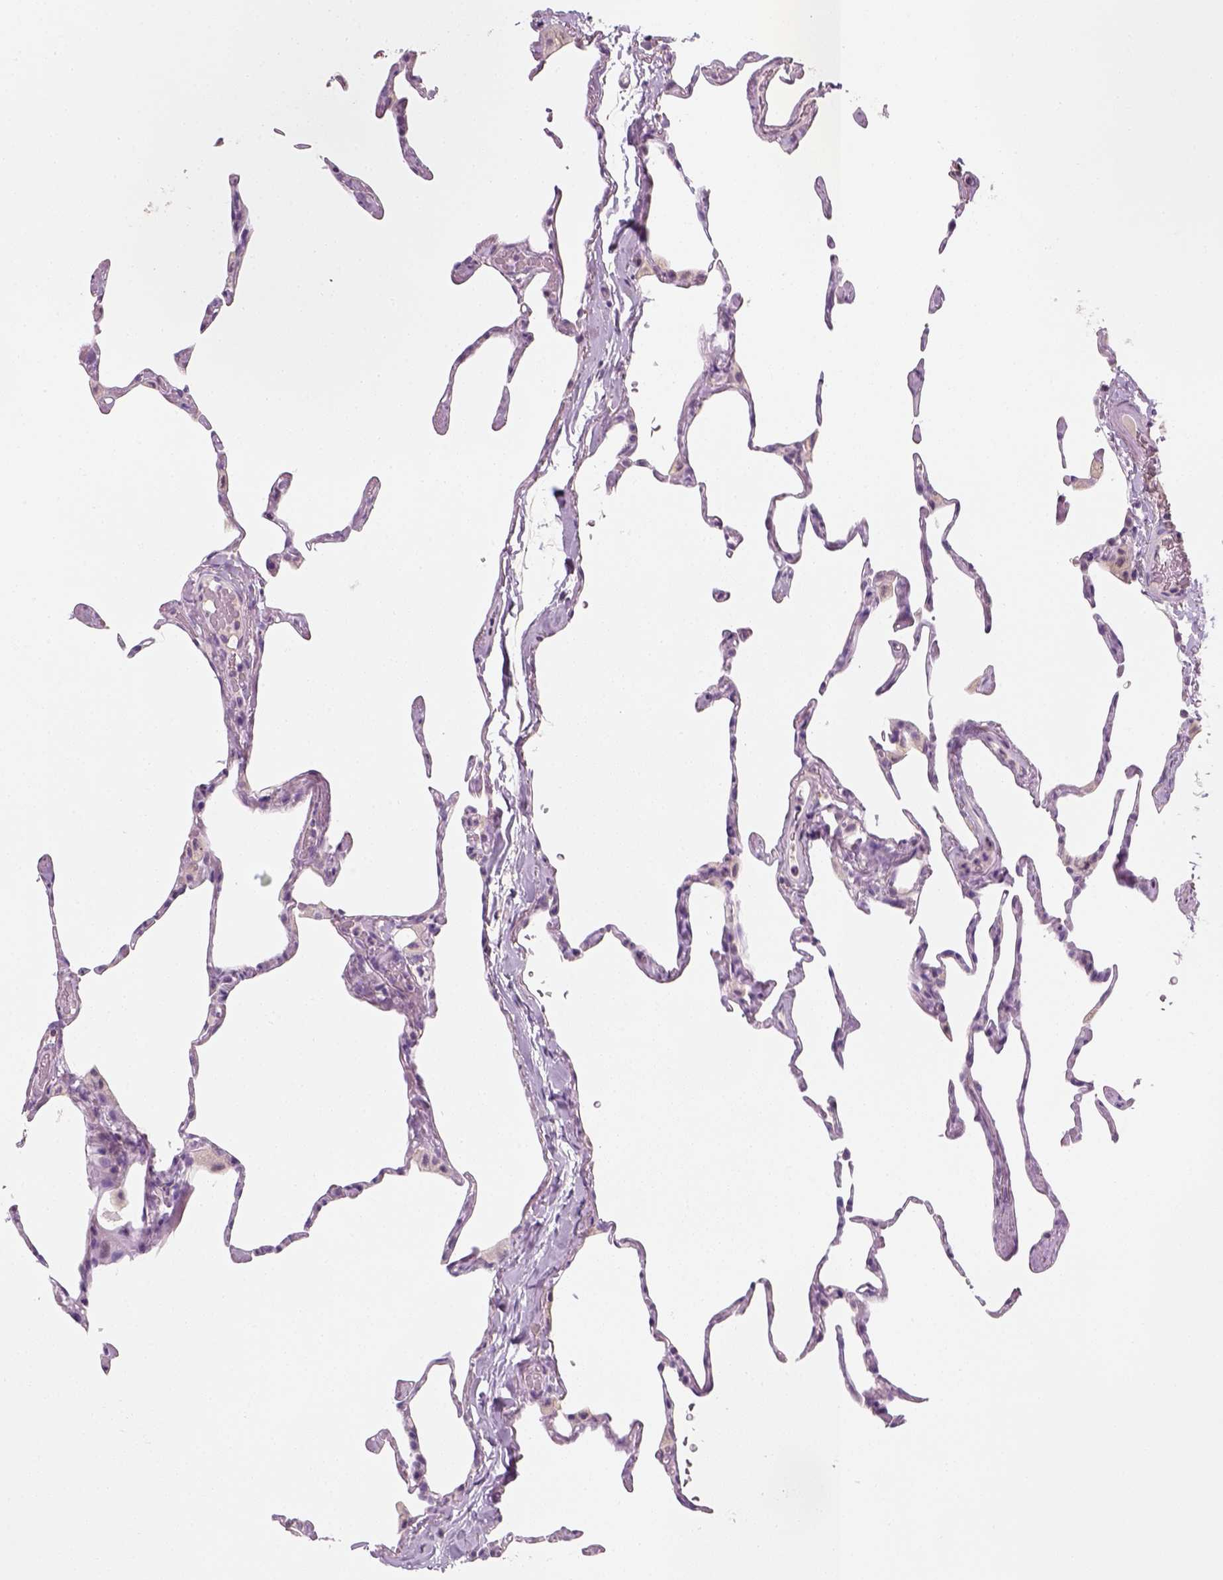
{"staining": {"intensity": "negative", "quantity": "none", "location": "none"}, "tissue": "lung", "cell_type": "Alveolar cells", "image_type": "normal", "snomed": [{"axis": "morphology", "description": "Normal tissue, NOS"}, {"axis": "topography", "description": "Lung"}], "caption": "Protein analysis of normal lung shows no significant expression in alveolar cells. (DAB (3,3'-diaminobenzidine) immunohistochemistry (IHC) with hematoxylin counter stain).", "gene": "TP53", "patient": {"sex": "male", "age": 65}}